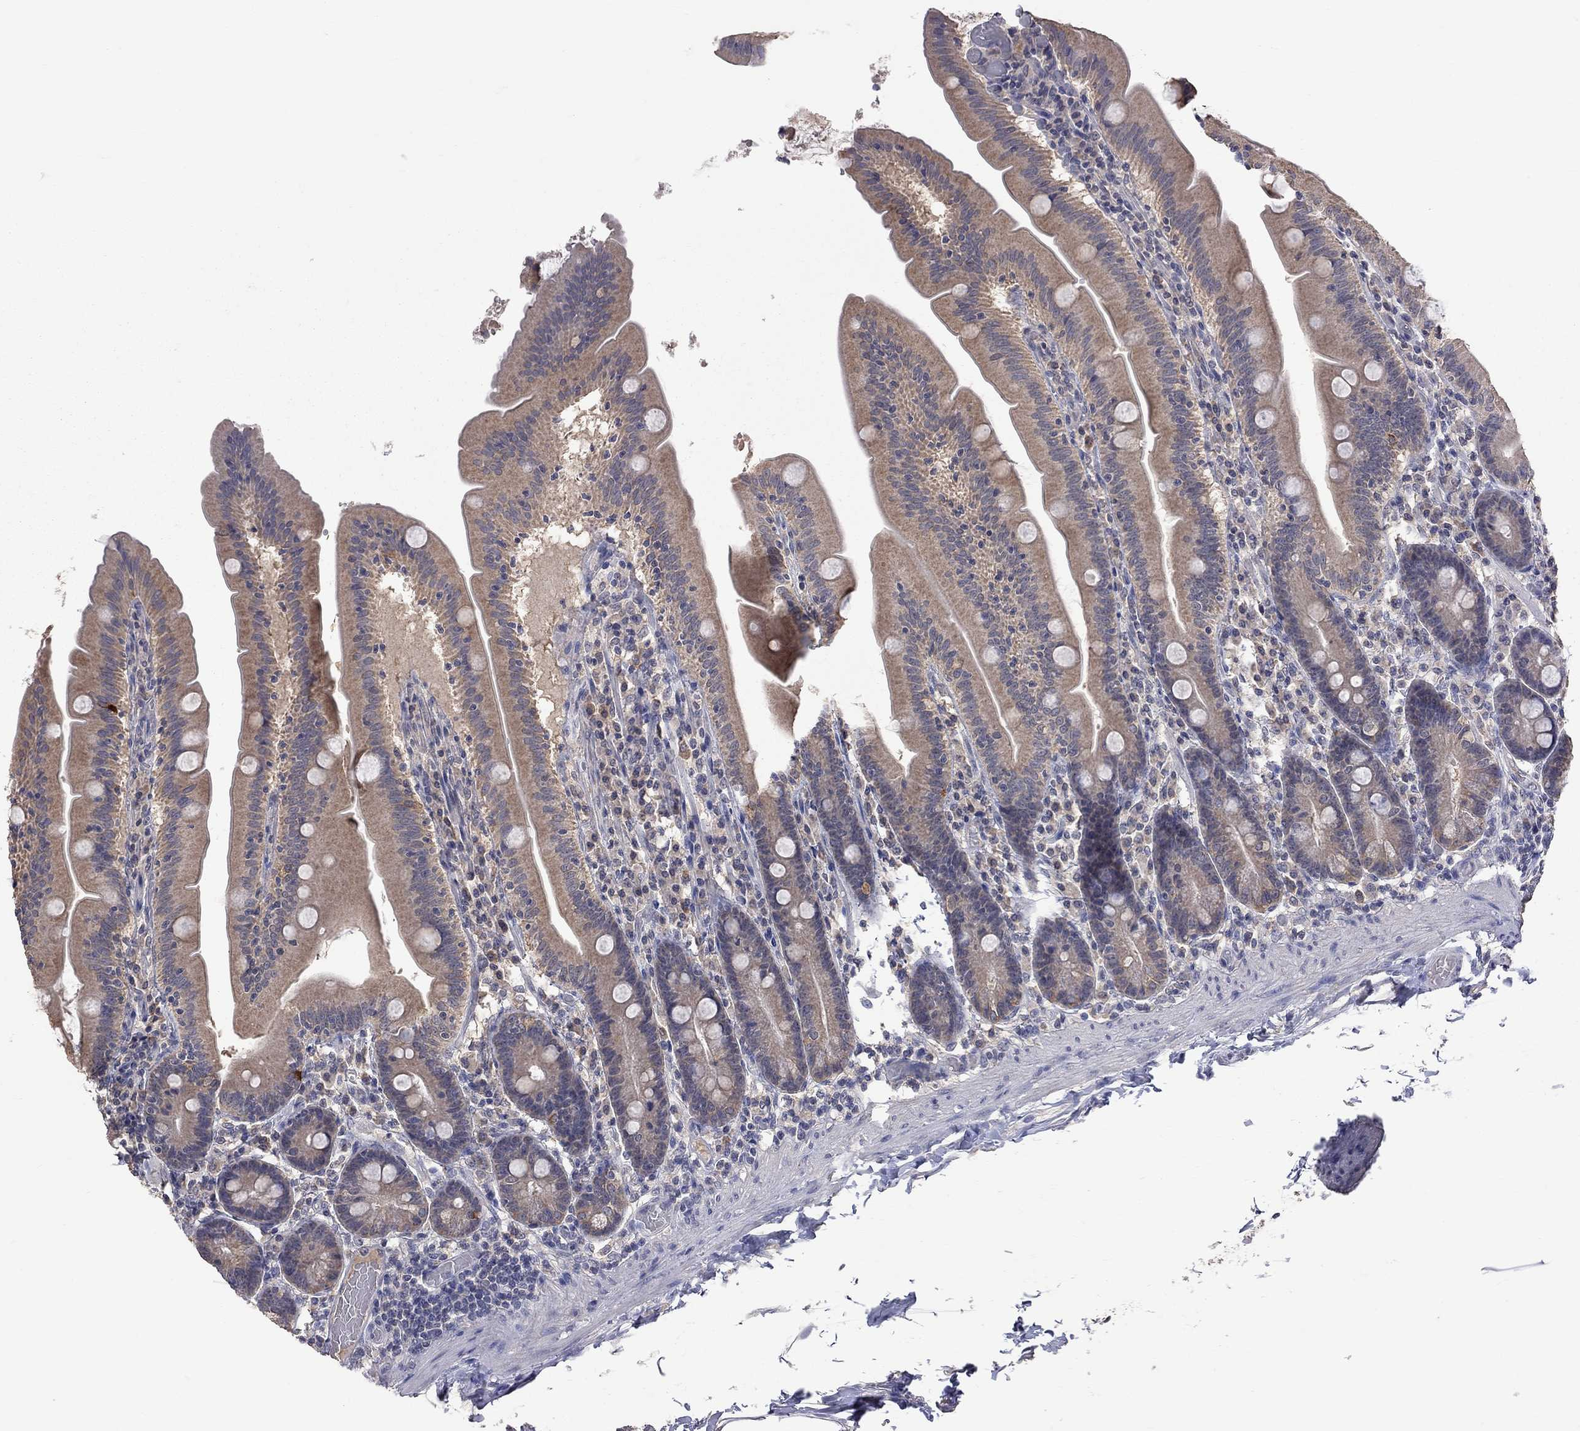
{"staining": {"intensity": "moderate", "quantity": ">75%", "location": "cytoplasmic/membranous"}, "tissue": "small intestine", "cell_type": "Glandular cells", "image_type": "normal", "snomed": [{"axis": "morphology", "description": "Normal tissue, NOS"}, {"axis": "topography", "description": "Small intestine"}], "caption": "Immunohistochemistry (IHC) (DAB (3,3'-diaminobenzidine)) staining of benign small intestine displays moderate cytoplasmic/membranous protein staining in approximately >75% of glandular cells.", "gene": "HTR6", "patient": {"sex": "male", "age": 37}}